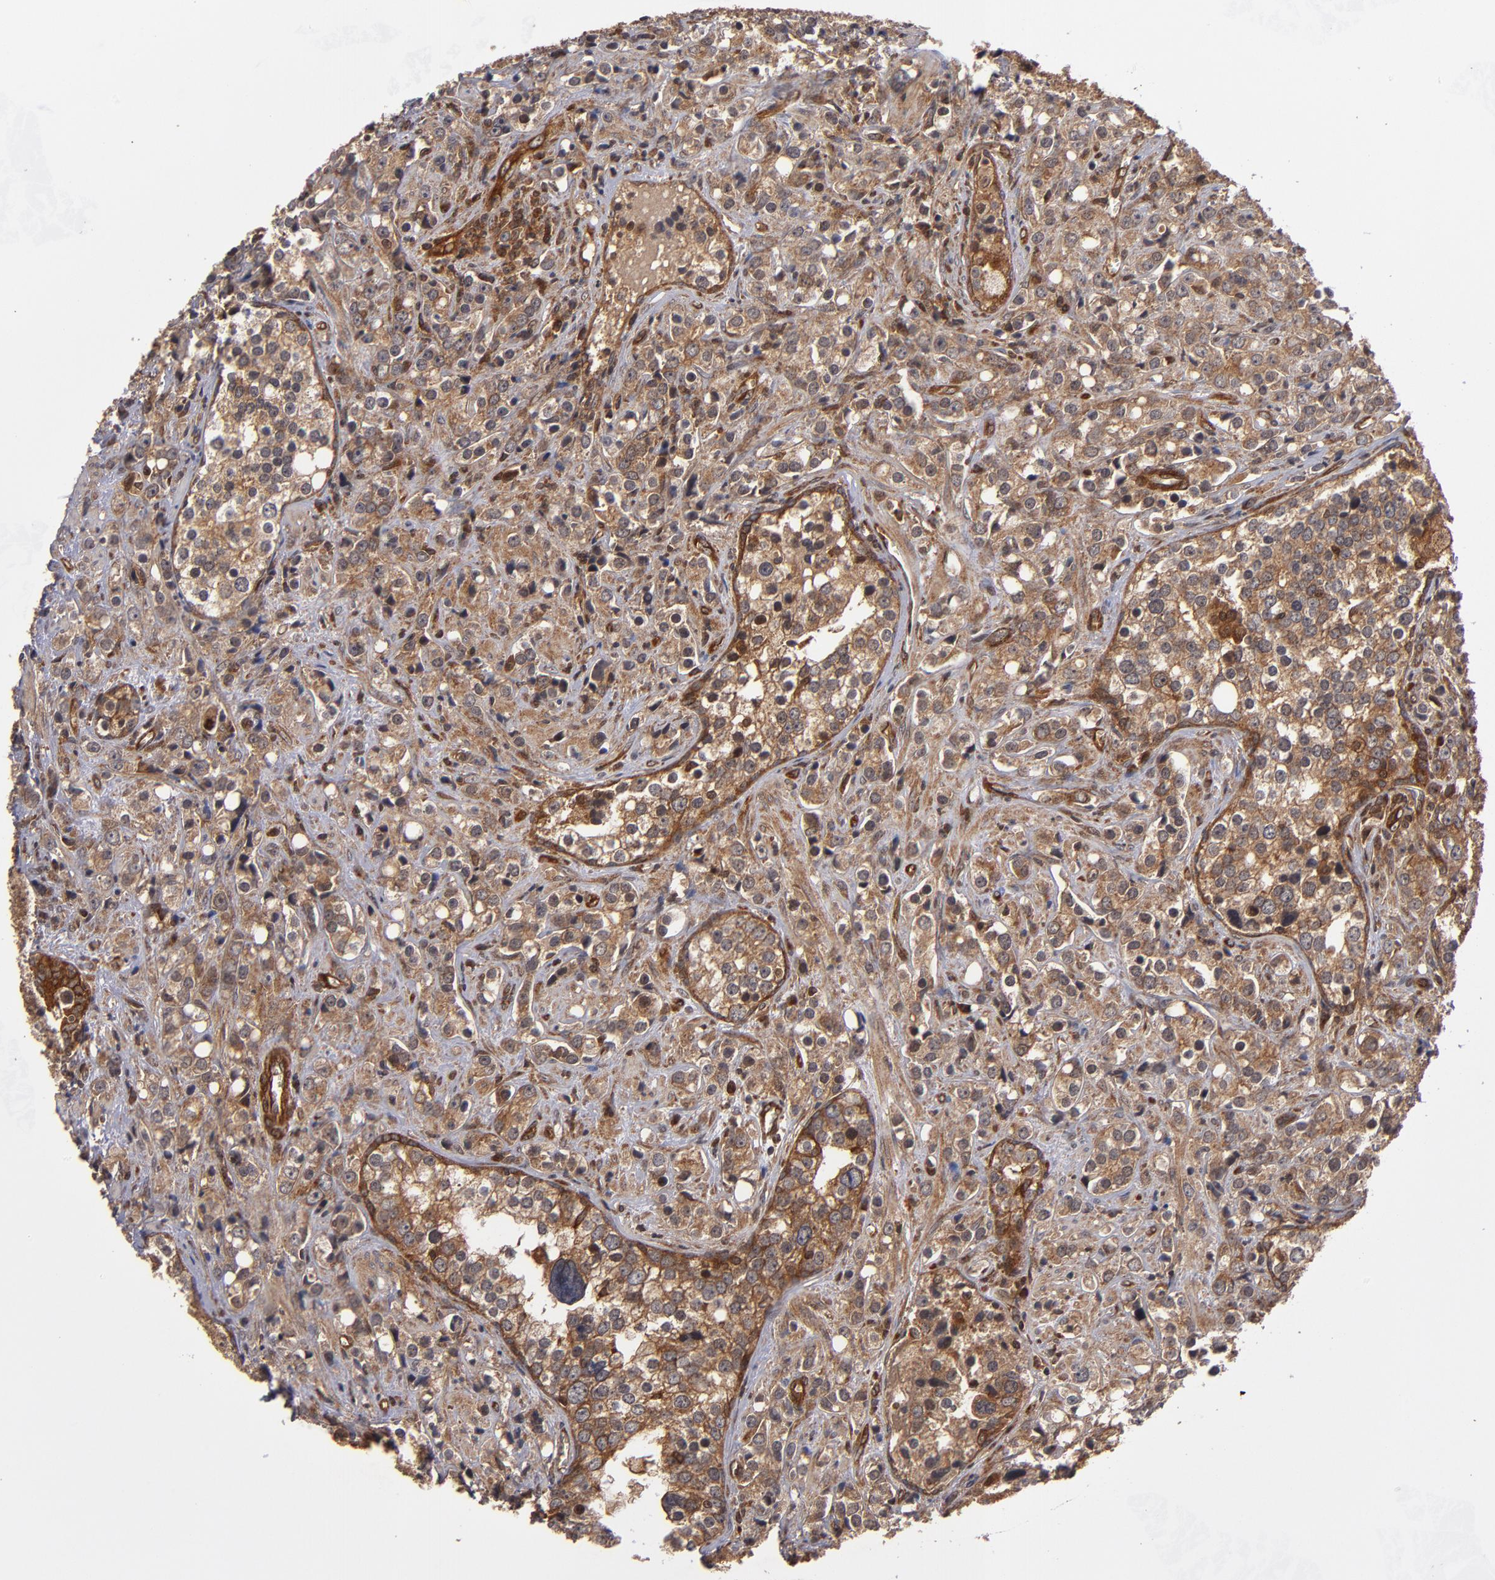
{"staining": {"intensity": "moderate", "quantity": ">75%", "location": "cytoplasmic/membranous"}, "tissue": "prostate cancer", "cell_type": "Tumor cells", "image_type": "cancer", "snomed": [{"axis": "morphology", "description": "Adenocarcinoma, High grade"}, {"axis": "topography", "description": "Prostate"}], "caption": "Prostate high-grade adenocarcinoma tissue displays moderate cytoplasmic/membranous expression in approximately >75% of tumor cells (IHC, brightfield microscopy, high magnification).", "gene": "BDKRB1", "patient": {"sex": "male", "age": 71}}